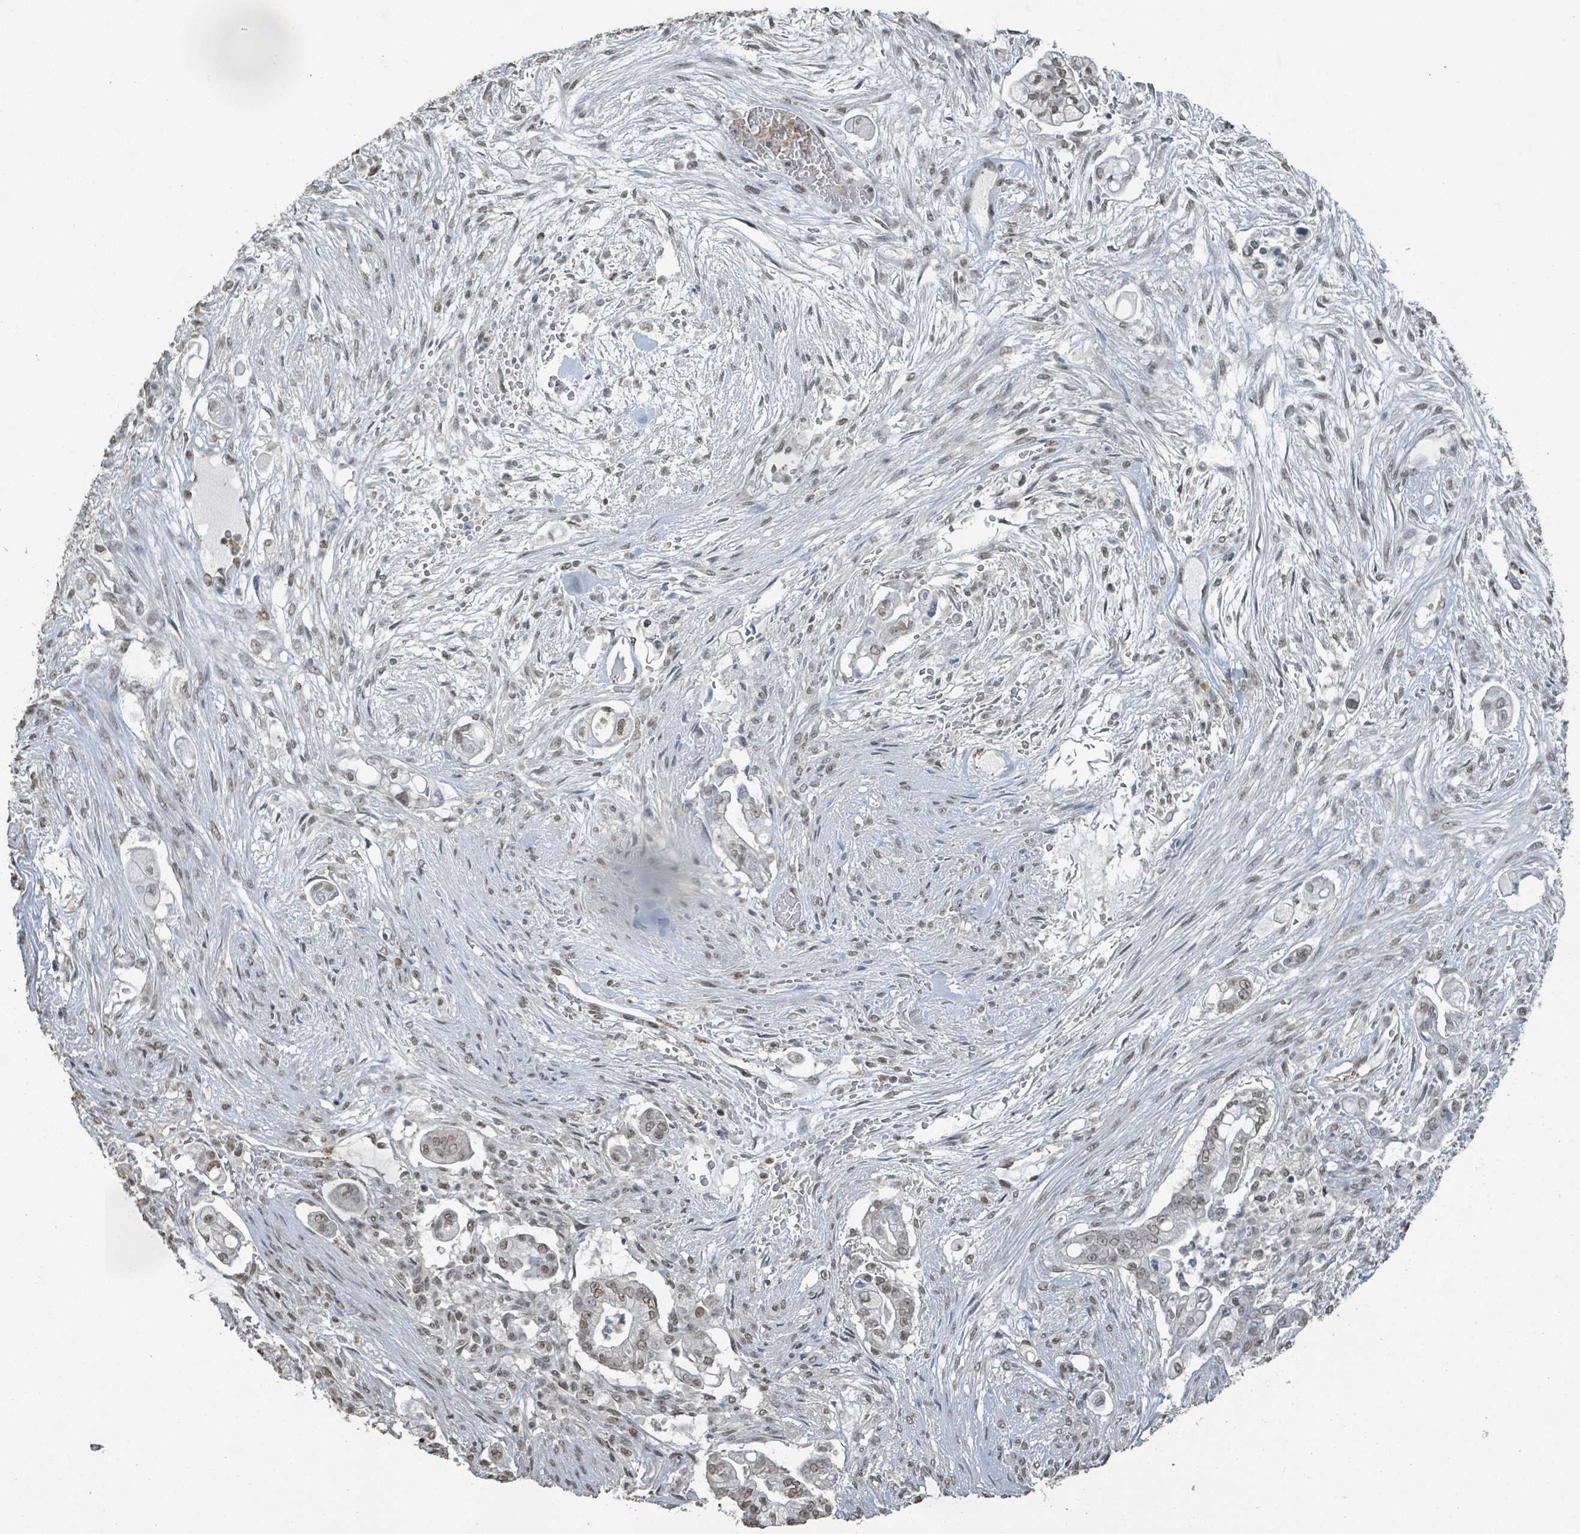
{"staining": {"intensity": "moderate", "quantity": ">75%", "location": "nuclear"}, "tissue": "pancreatic cancer", "cell_type": "Tumor cells", "image_type": "cancer", "snomed": [{"axis": "morphology", "description": "Adenocarcinoma, NOS"}, {"axis": "topography", "description": "Pancreas"}], "caption": "A micrograph of adenocarcinoma (pancreatic) stained for a protein demonstrates moderate nuclear brown staining in tumor cells.", "gene": "PHIP", "patient": {"sex": "female", "age": 69}}